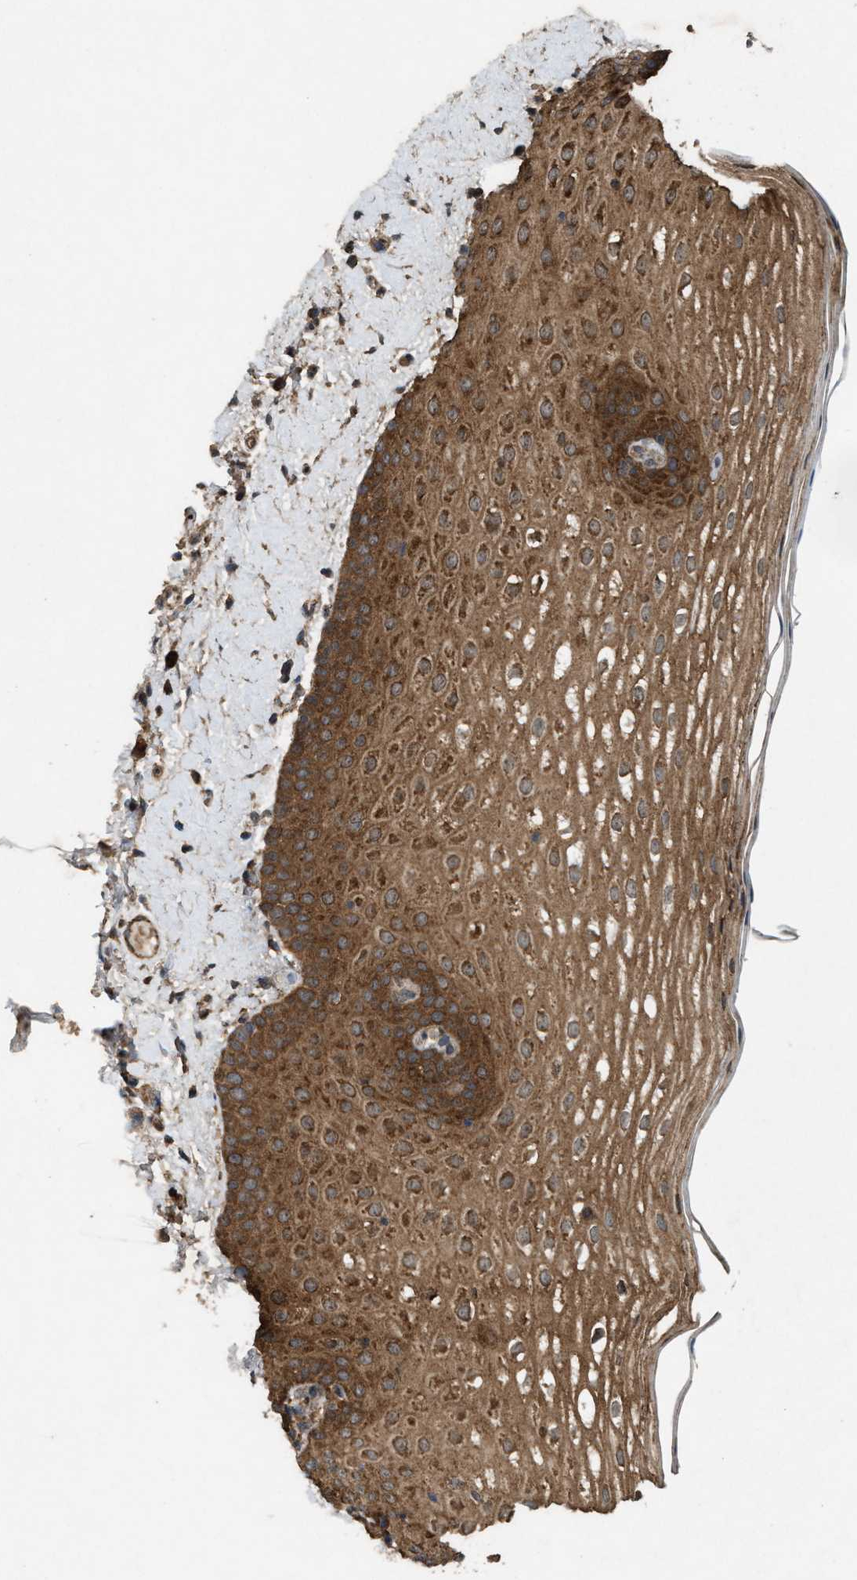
{"staining": {"intensity": "strong", "quantity": ">75%", "location": "cytoplasmic/membranous"}, "tissue": "oral mucosa", "cell_type": "Squamous epithelial cells", "image_type": "normal", "snomed": [{"axis": "morphology", "description": "Normal tissue, NOS"}, {"axis": "topography", "description": "Skin"}, {"axis": "topography", "description": "Oral tissue"}], "caption": "Approximately >75% of squamous epithelial cells in unremarkable oral mucosa reveal strong cytoplasmic/membranous protein staining as visualized by brown immunohistochemical staining.", "gene": "ARHGEF5", "patient": {"sex": "male", "age": 84}}